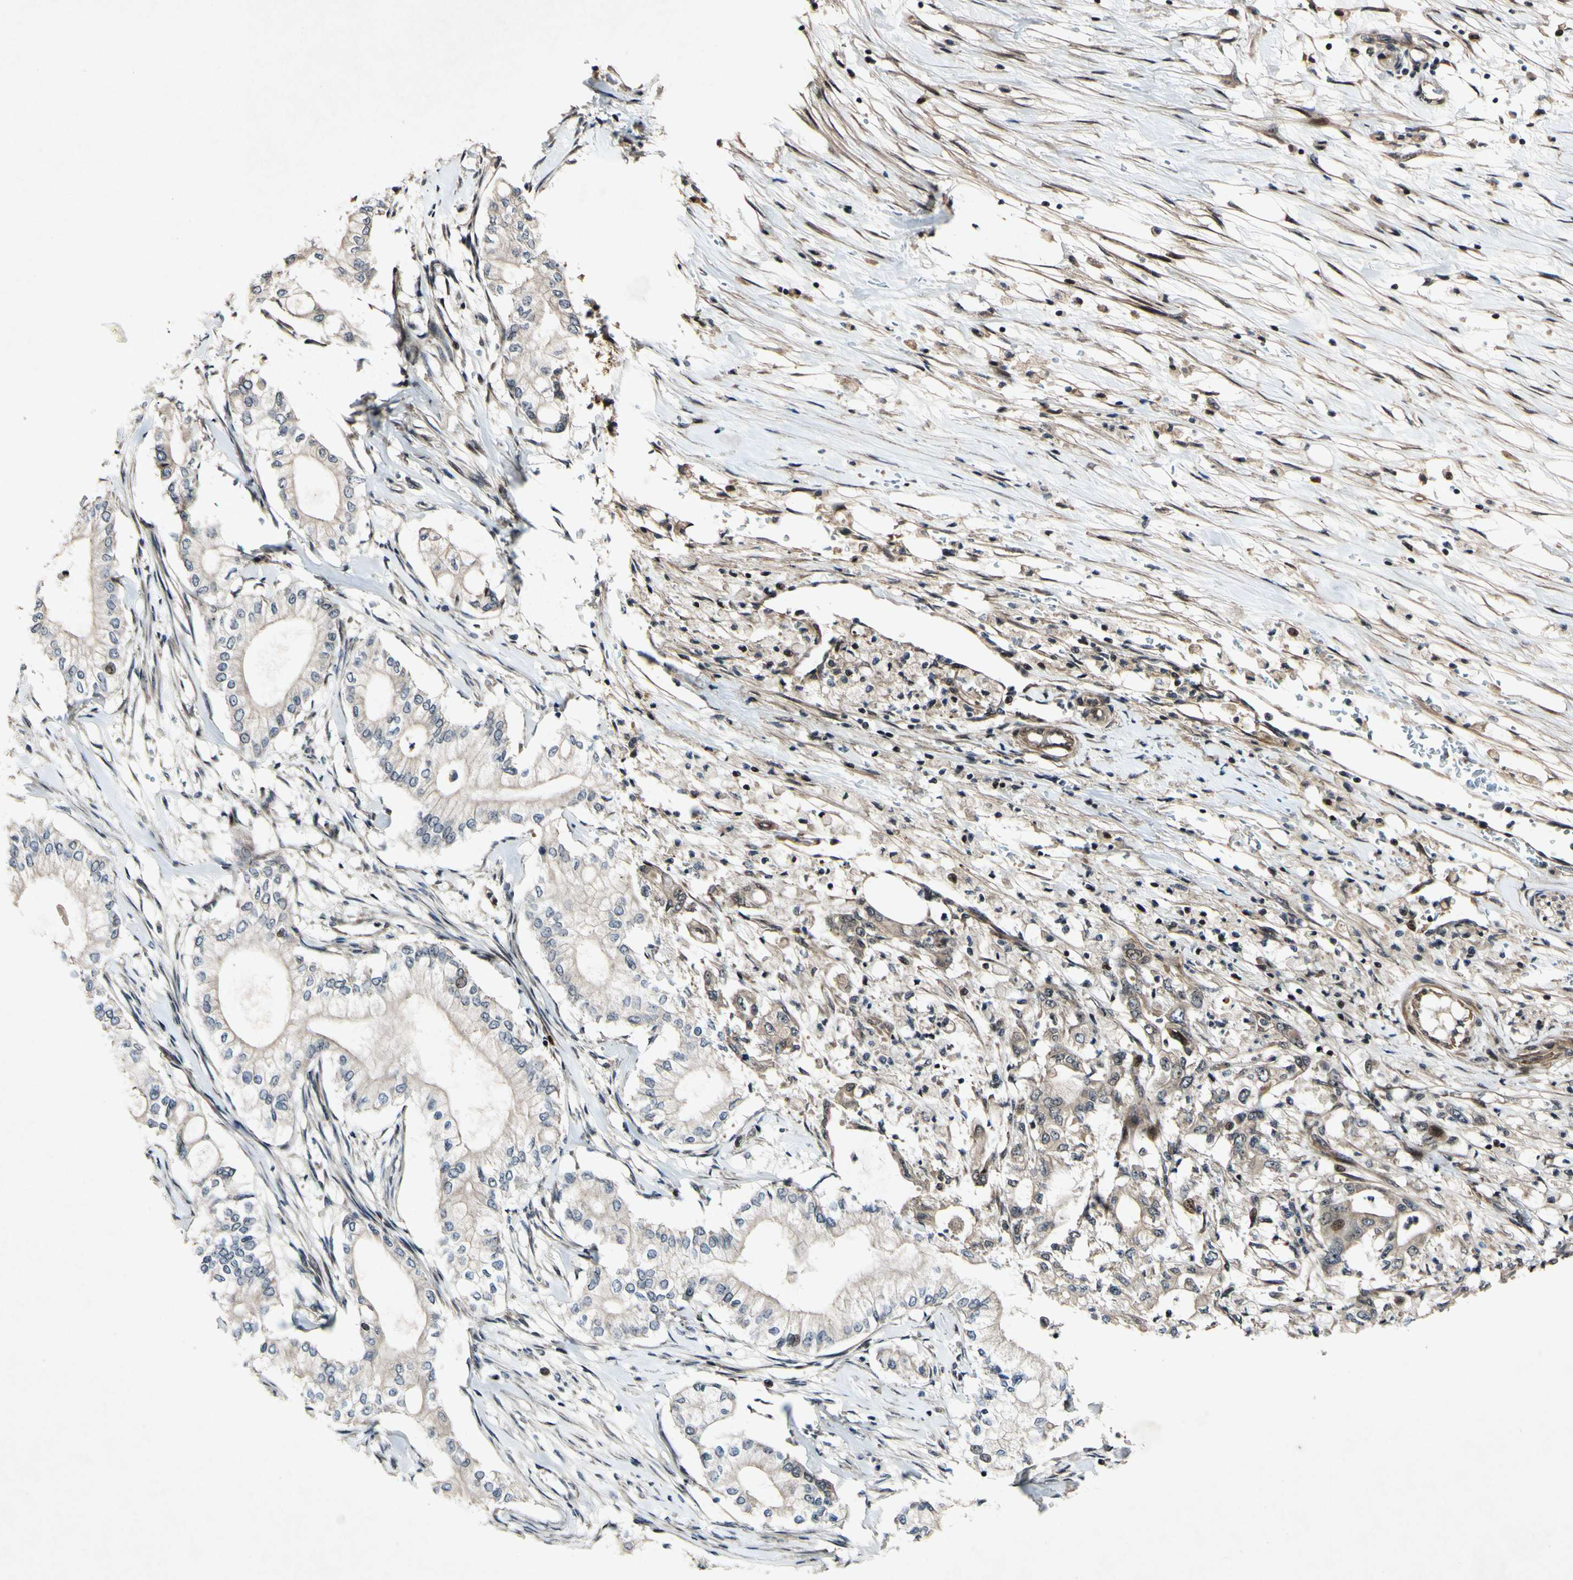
{"staining": {"intensity": "weak", "quantity": ">75%", "location": "cytoplasmic/membranous"}, "tissue": "pancreatic cancer", "cell_type": "Tumor cells", "image_type": "cancer", "snomed": [{"axis": "morphology", "description": "Adenocarcinoma, NOS"}, {"axis": "topography", "description": "Pancreas"}], "caption": "About >75% of tumor cells in pancreatic cancer display weak cytoplasmic/membranous protein positivity as visualized by brown immunohistochemical staining.", "gene": "CSNK1E", "patient": {"sex": "male", "age": 70}}